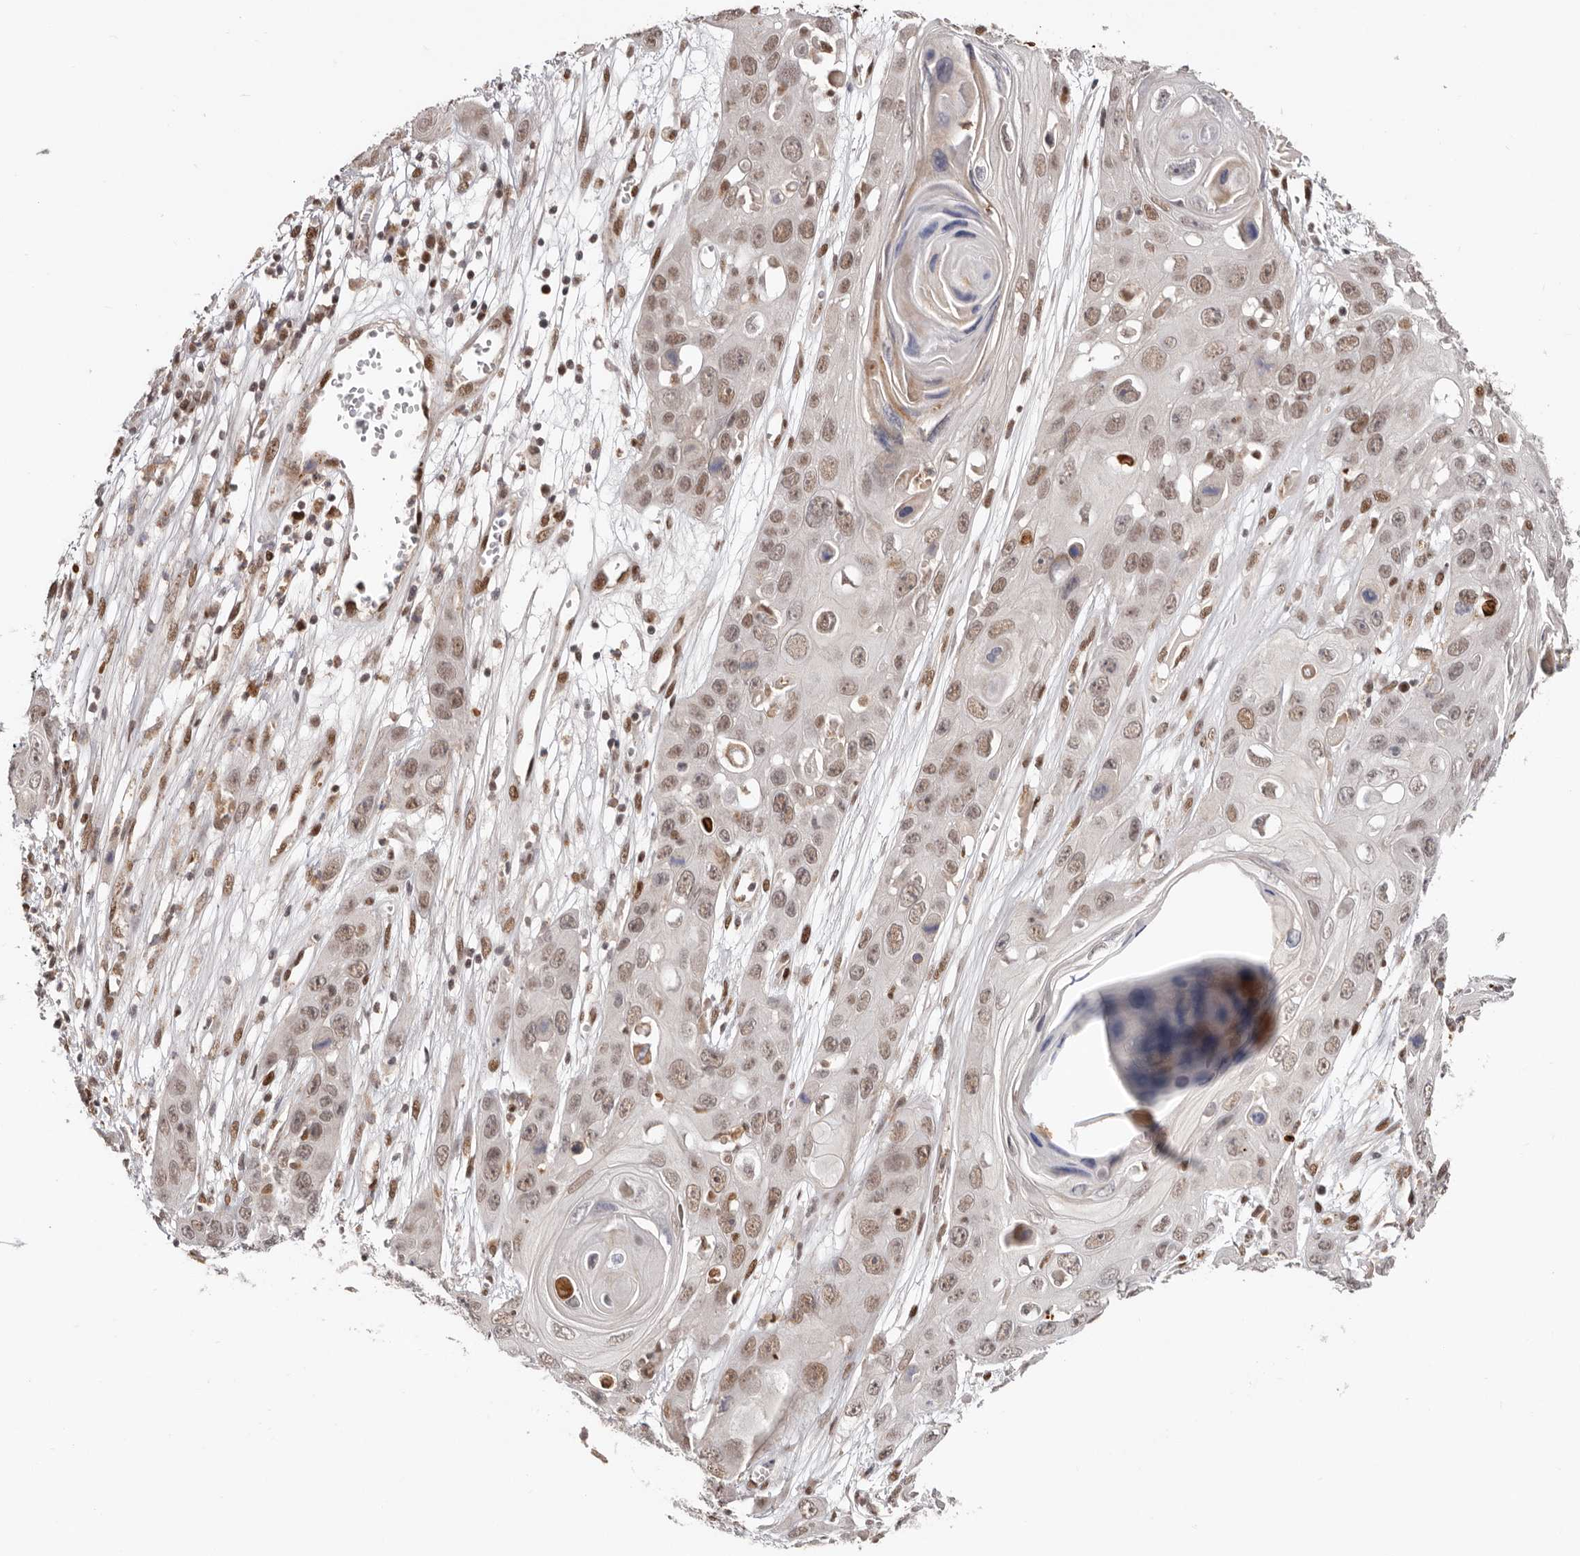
{"staining": {"intensity": "moderate", "quantity": ">75%", "location": "nuclear"}, "tissue": "skin cancer", "cell_type": "Tumor cells", "image_type": "cancer", "snomed": [{"axis": "morphology", "description": "Squamous cell carcinoma, NOS"}, {"axis": "topography", "description": "Skin"}], "caption": "An image of human skin cancer stained for a protein displays moderate nuclear brown staining in tumor cells.", "gene": "SMAD7", "patient": {"sex": "male", "age": 55}}